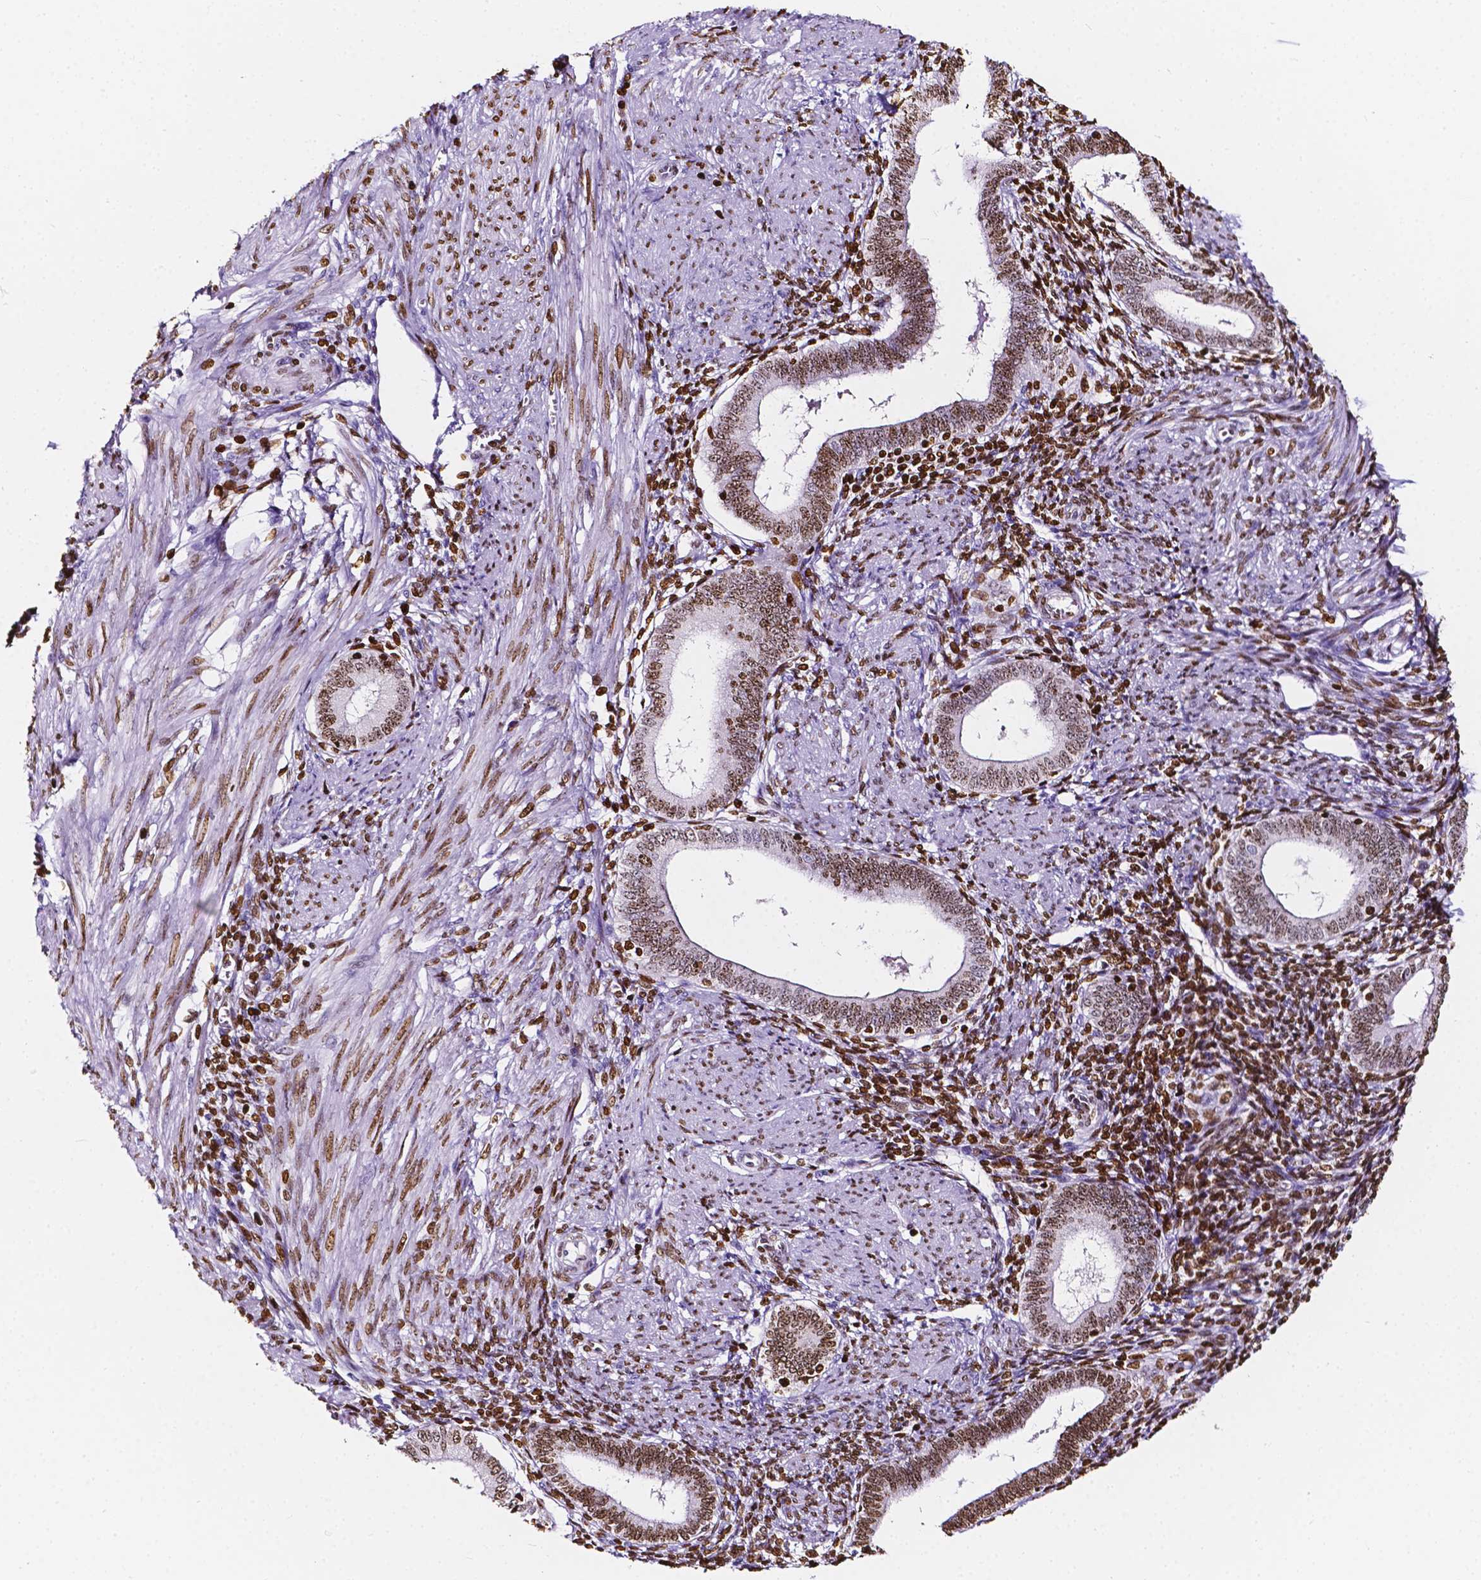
{"staining": {"intensity": "strong", "quantity": ">75%", "location": "nuclear"}, "tissue": "endometrium", "cell_type": "Cells in endometrial stroma", "image_type": "normal", "snomed": [{"axis": "morphology", "description": "Normal tissue, NOS"}, {"axis": "topography", "description": "Endometrium"}], "caption": "Brown immunohistochemical staining in unremarkable human endometrium exhibits strong nuclear expression in approximately >75% of cells in endometrial stroma. The staining was performed using DAB, with brown indicating positive protein expression. Nuclei are stained blue with hematoxylin.", "gene": "CBY3", "patient": {"sex": "female", "age": 42}}